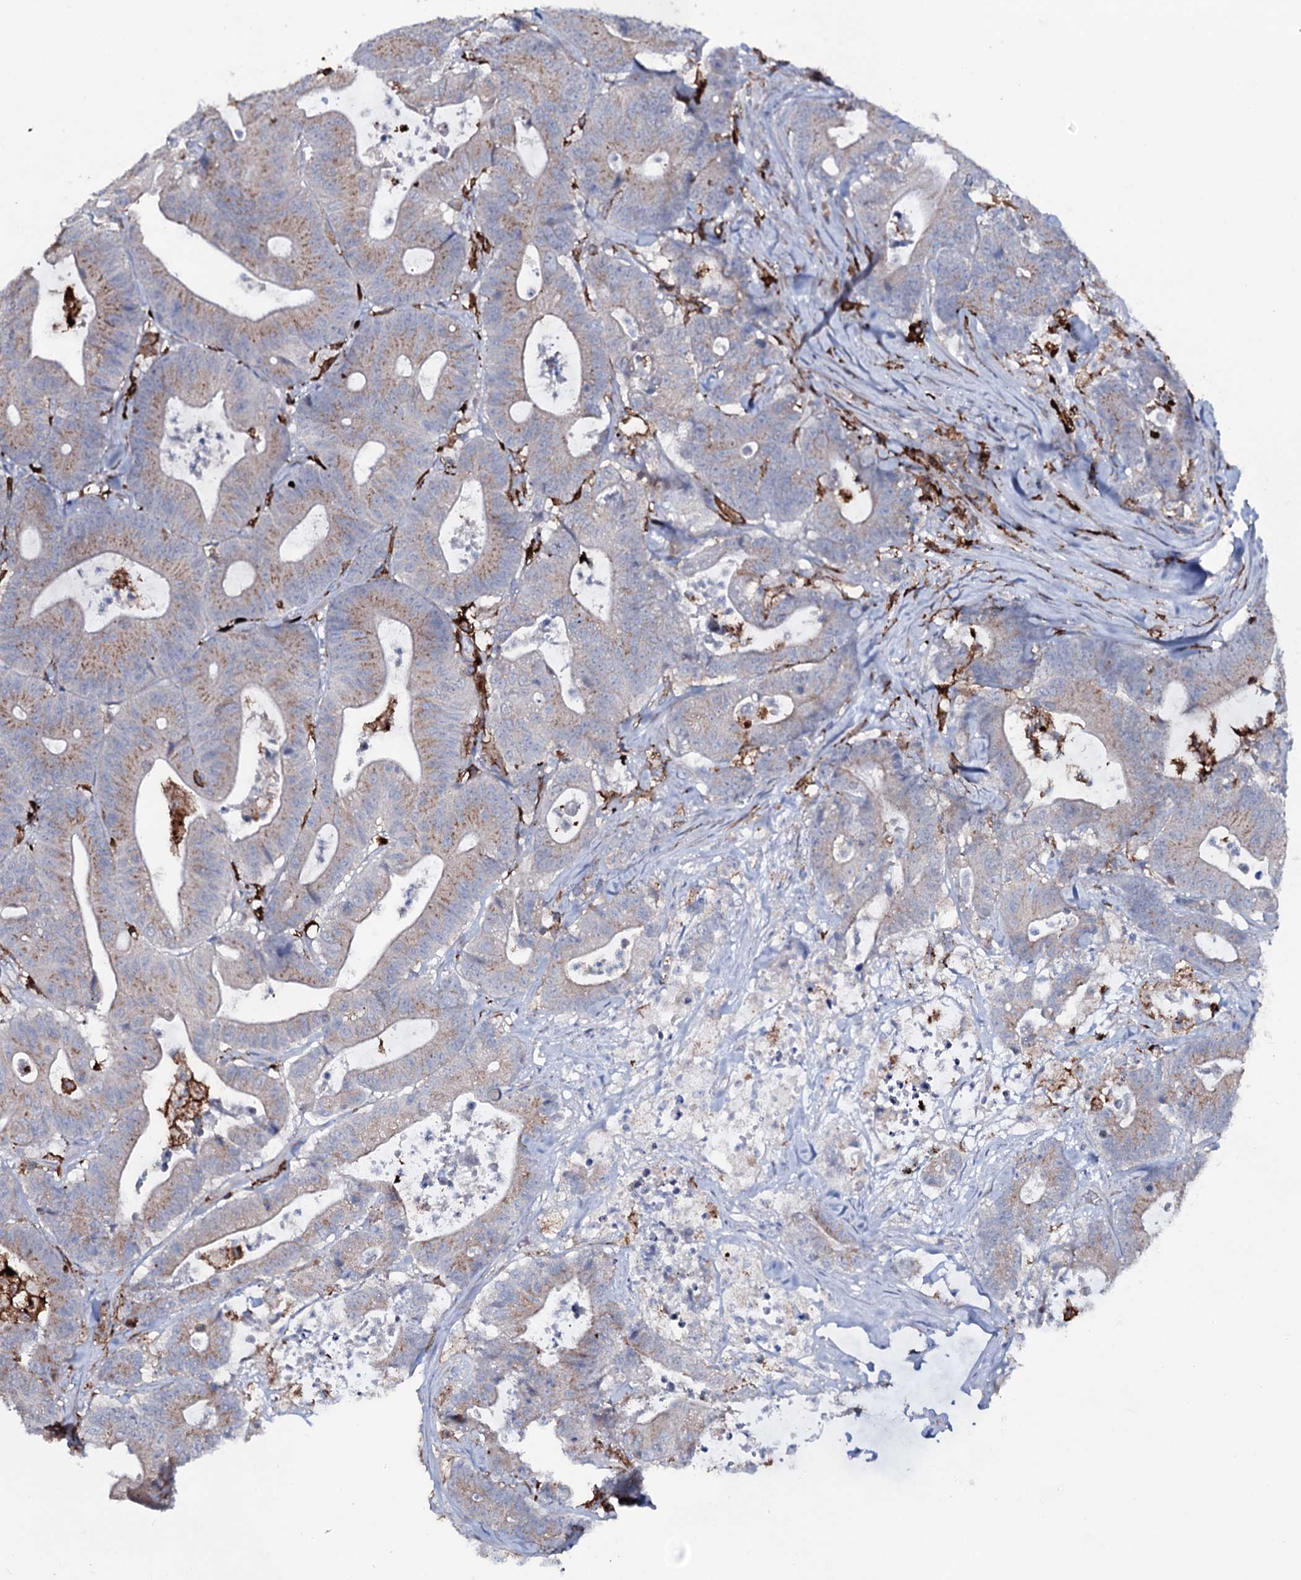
{"staining": {"intensity": "weak", "quantity": "25%-75%", "location": "cytoplasmic/membranous"}, "tissue": "colorectal cancer", "cell_type": "Tumor cells", "image_type": "cancer", "snomed": [{"axis": "morphology", "description": "Adenocarcinoma, NOS"}, {"axis": "topography", "description": "Colon"}], "caption": "Tumor cells reveal low levels of weak cytoplasmic/membranous expression in about 25%-75% of cells in colorectal cancer. Nuclei are stained in blue.", "gene": "OSBPL2", "patient": {"sex": "female", "age": 84}}